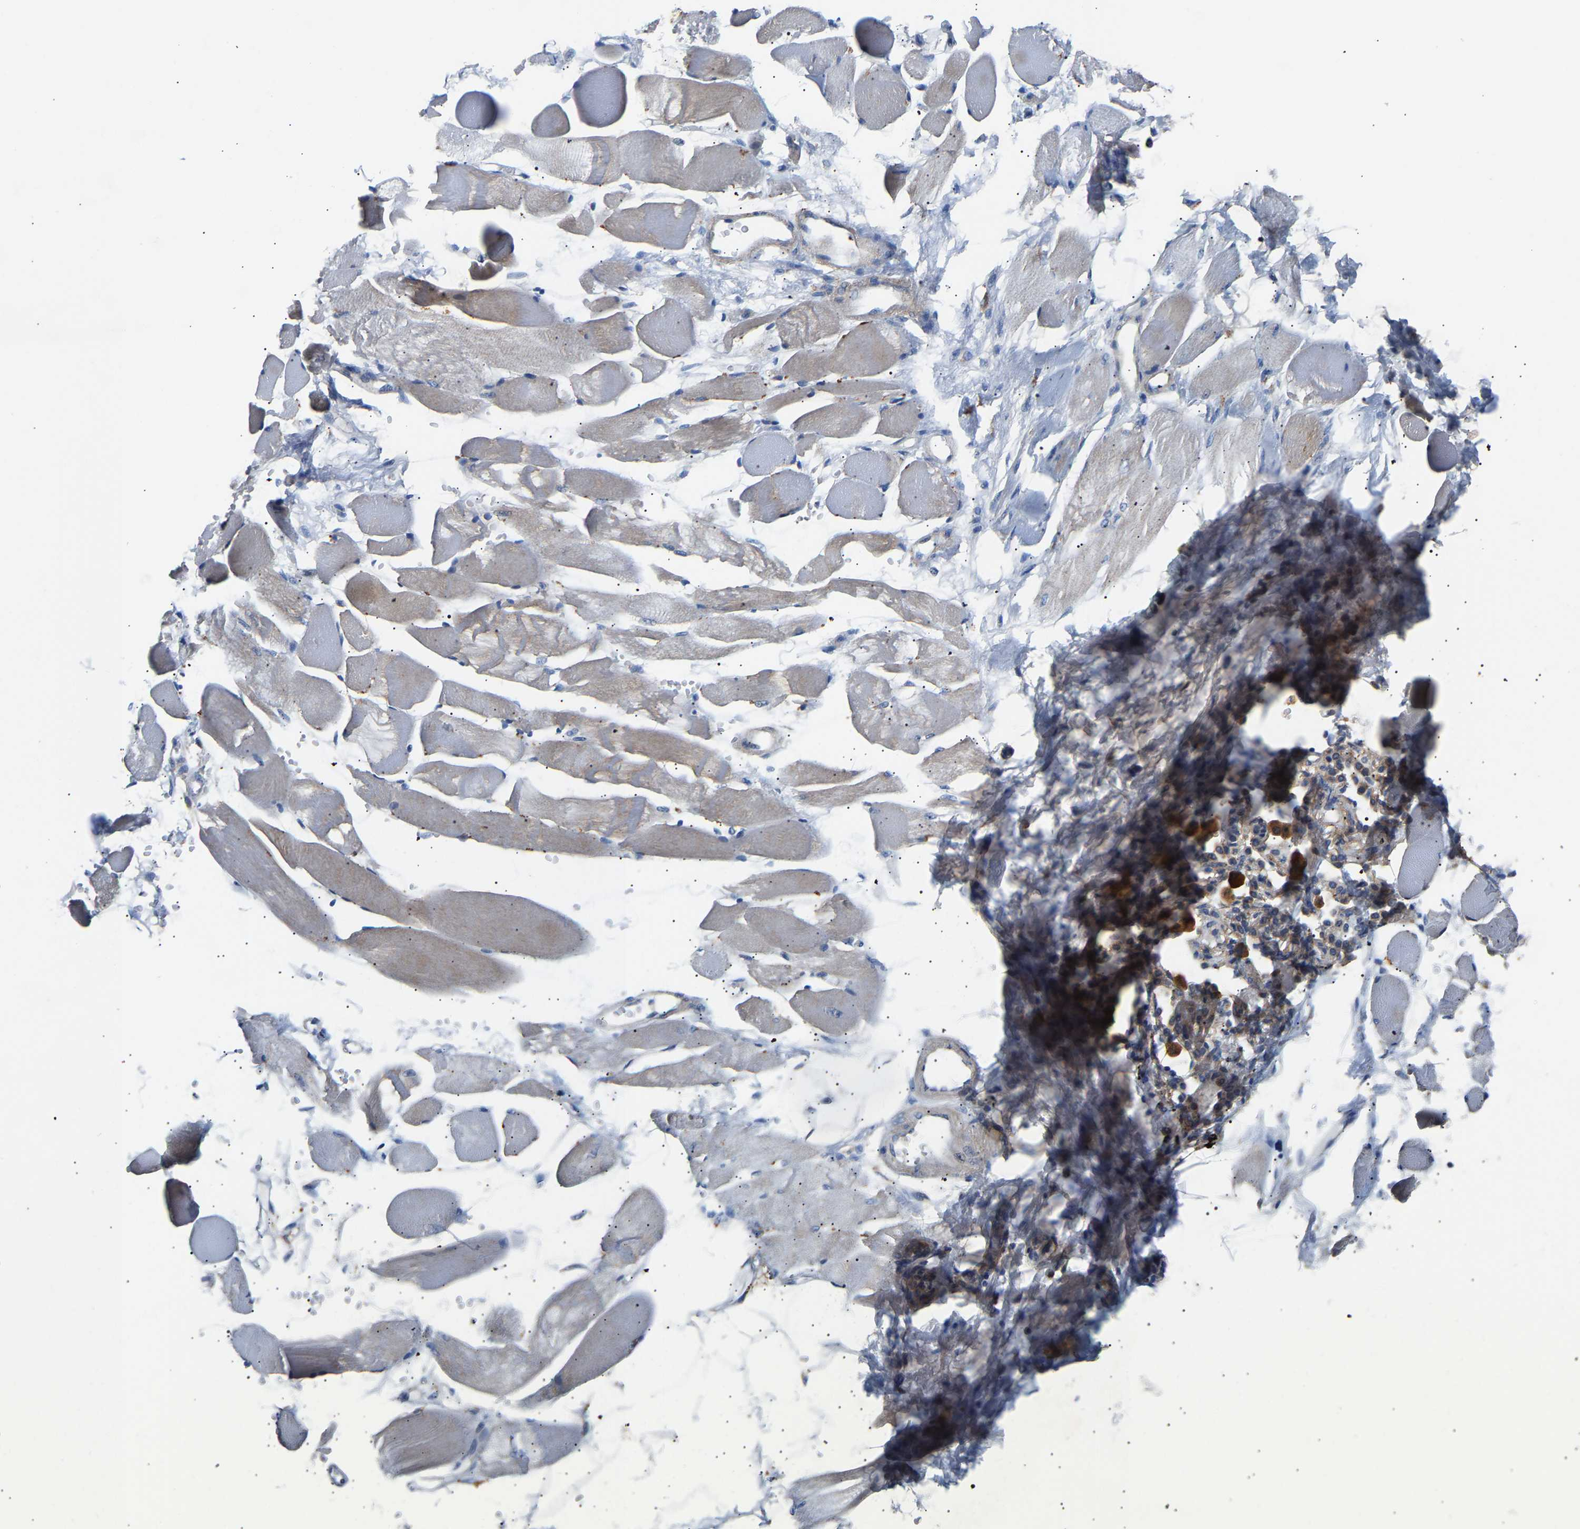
{"staining": {"intensity": "moderate", "quantity": "<25%", "location": "cytoplasmic/membranous"}, "tissue": "skeletal muscle", "cell_type": "Myocytes", "image_type": "normal", "snomed": [{"axis": "morphology", "description": "Normal tissue, NOS"}, {"axis": "topography", "description": "Skeletal muscle"}, {"axis": "topography", "description": "Peripheral nerve tissue"}], "caption": "IHC histopathology image of normal human skeletal muscle stained for a protein (brown), which displays low levels of moderate cytoplasmic/membranous expression in about <25% of myocytes.", "gene": "CCDC171", "patient": {"sex": "female", "age": 84}}